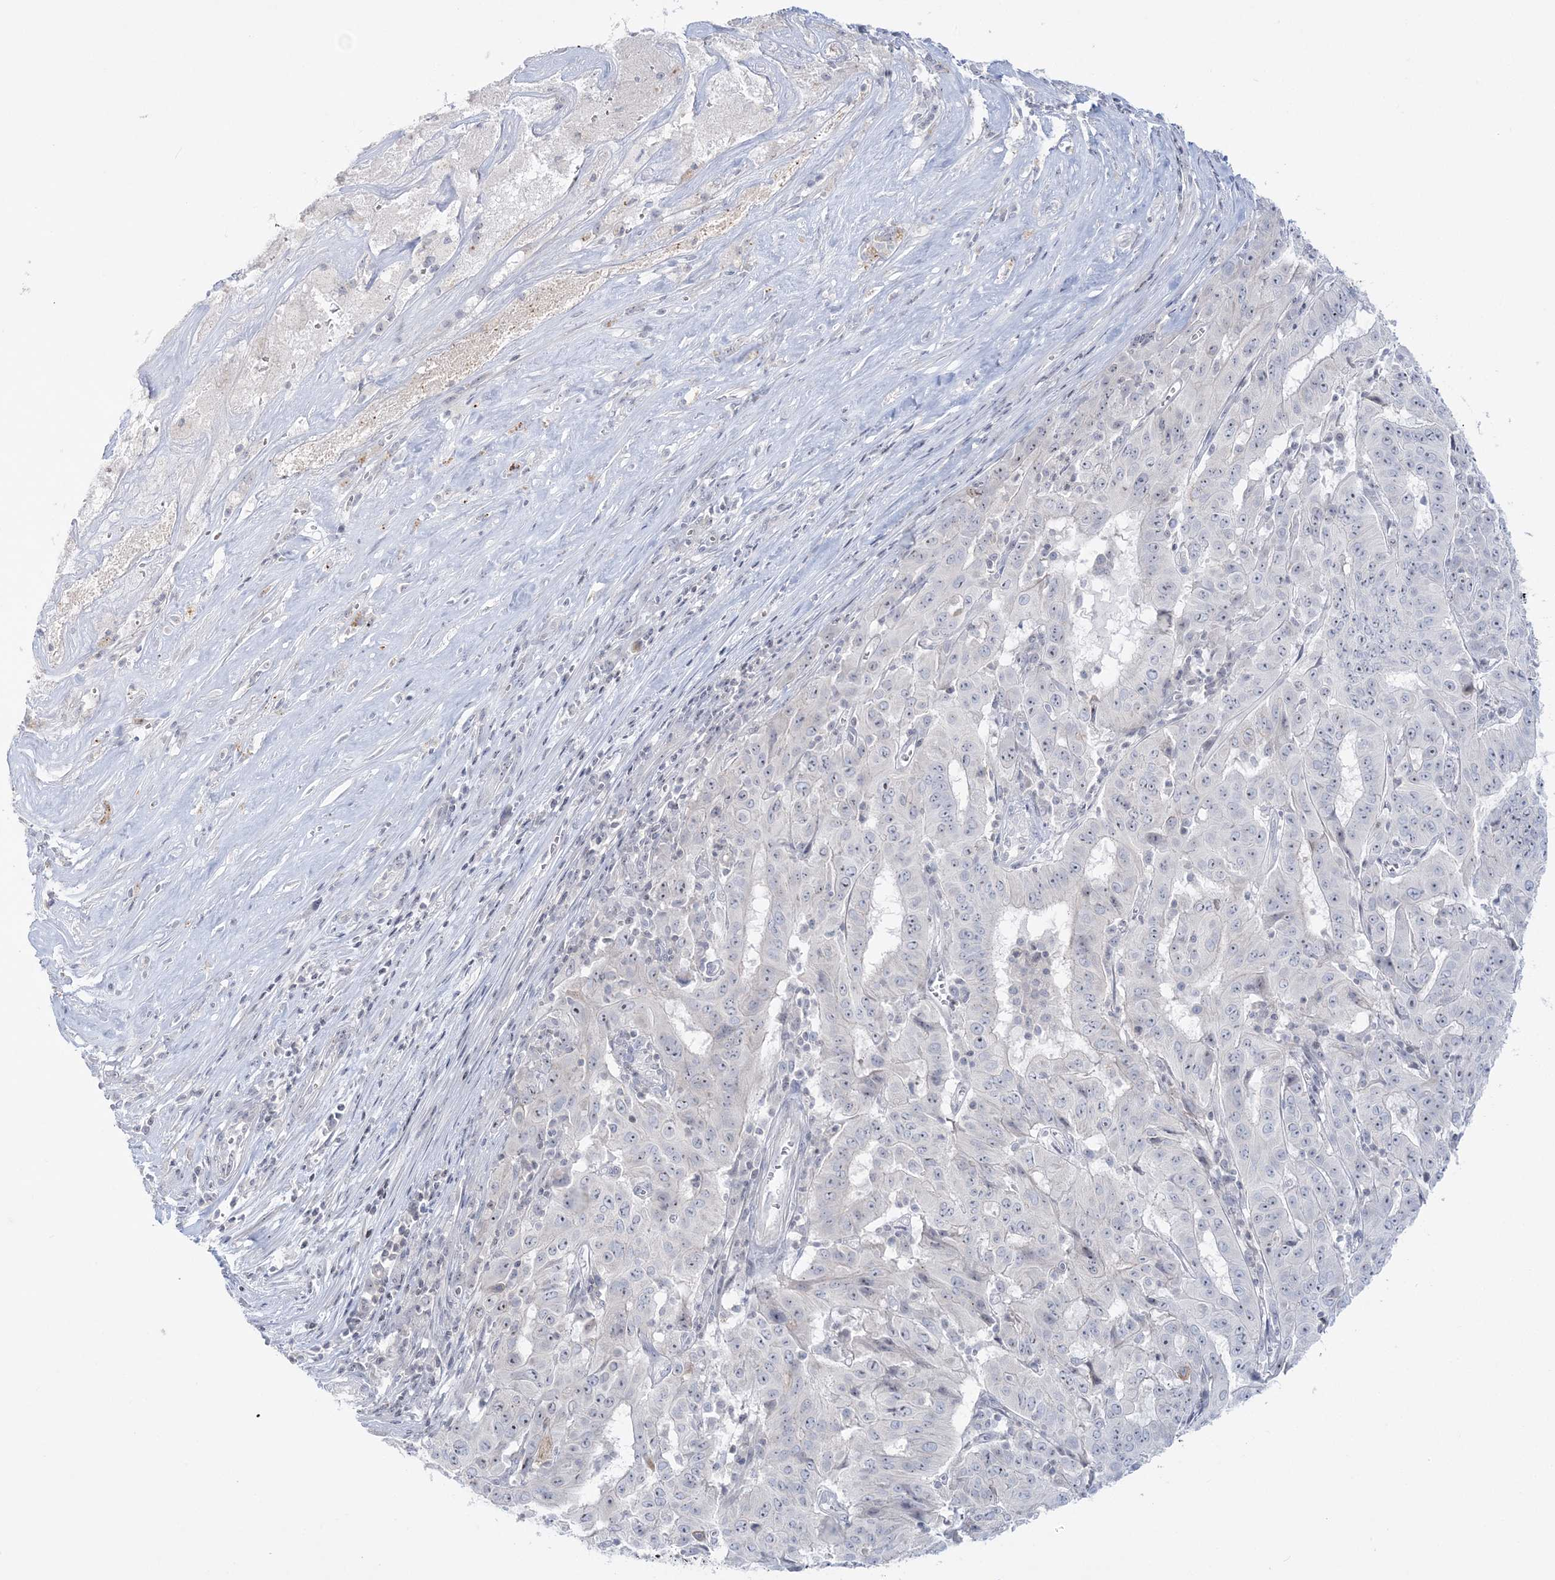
{"staining": {"intensity": "negative", "quantity": "none", "location": "none"}, "tissue": "pancreatic cancer", "cell_type": "Tumor cells", "image_type": "cancer", "snomed": [{"axis": "morphology", "description": "Adenocarcinoma, NOS"}, {"axis": "topography", "description": "Pancreas"}], "caption": "Tumor cells show no significant protein expression in pancreatic cancer (adenocarcinoma). (DAB immunohistochemistry visualized using brightfield microscopy, high magnification).", "gene": "SH3BP4", "patient": {"sex": "male", "age": 63}}